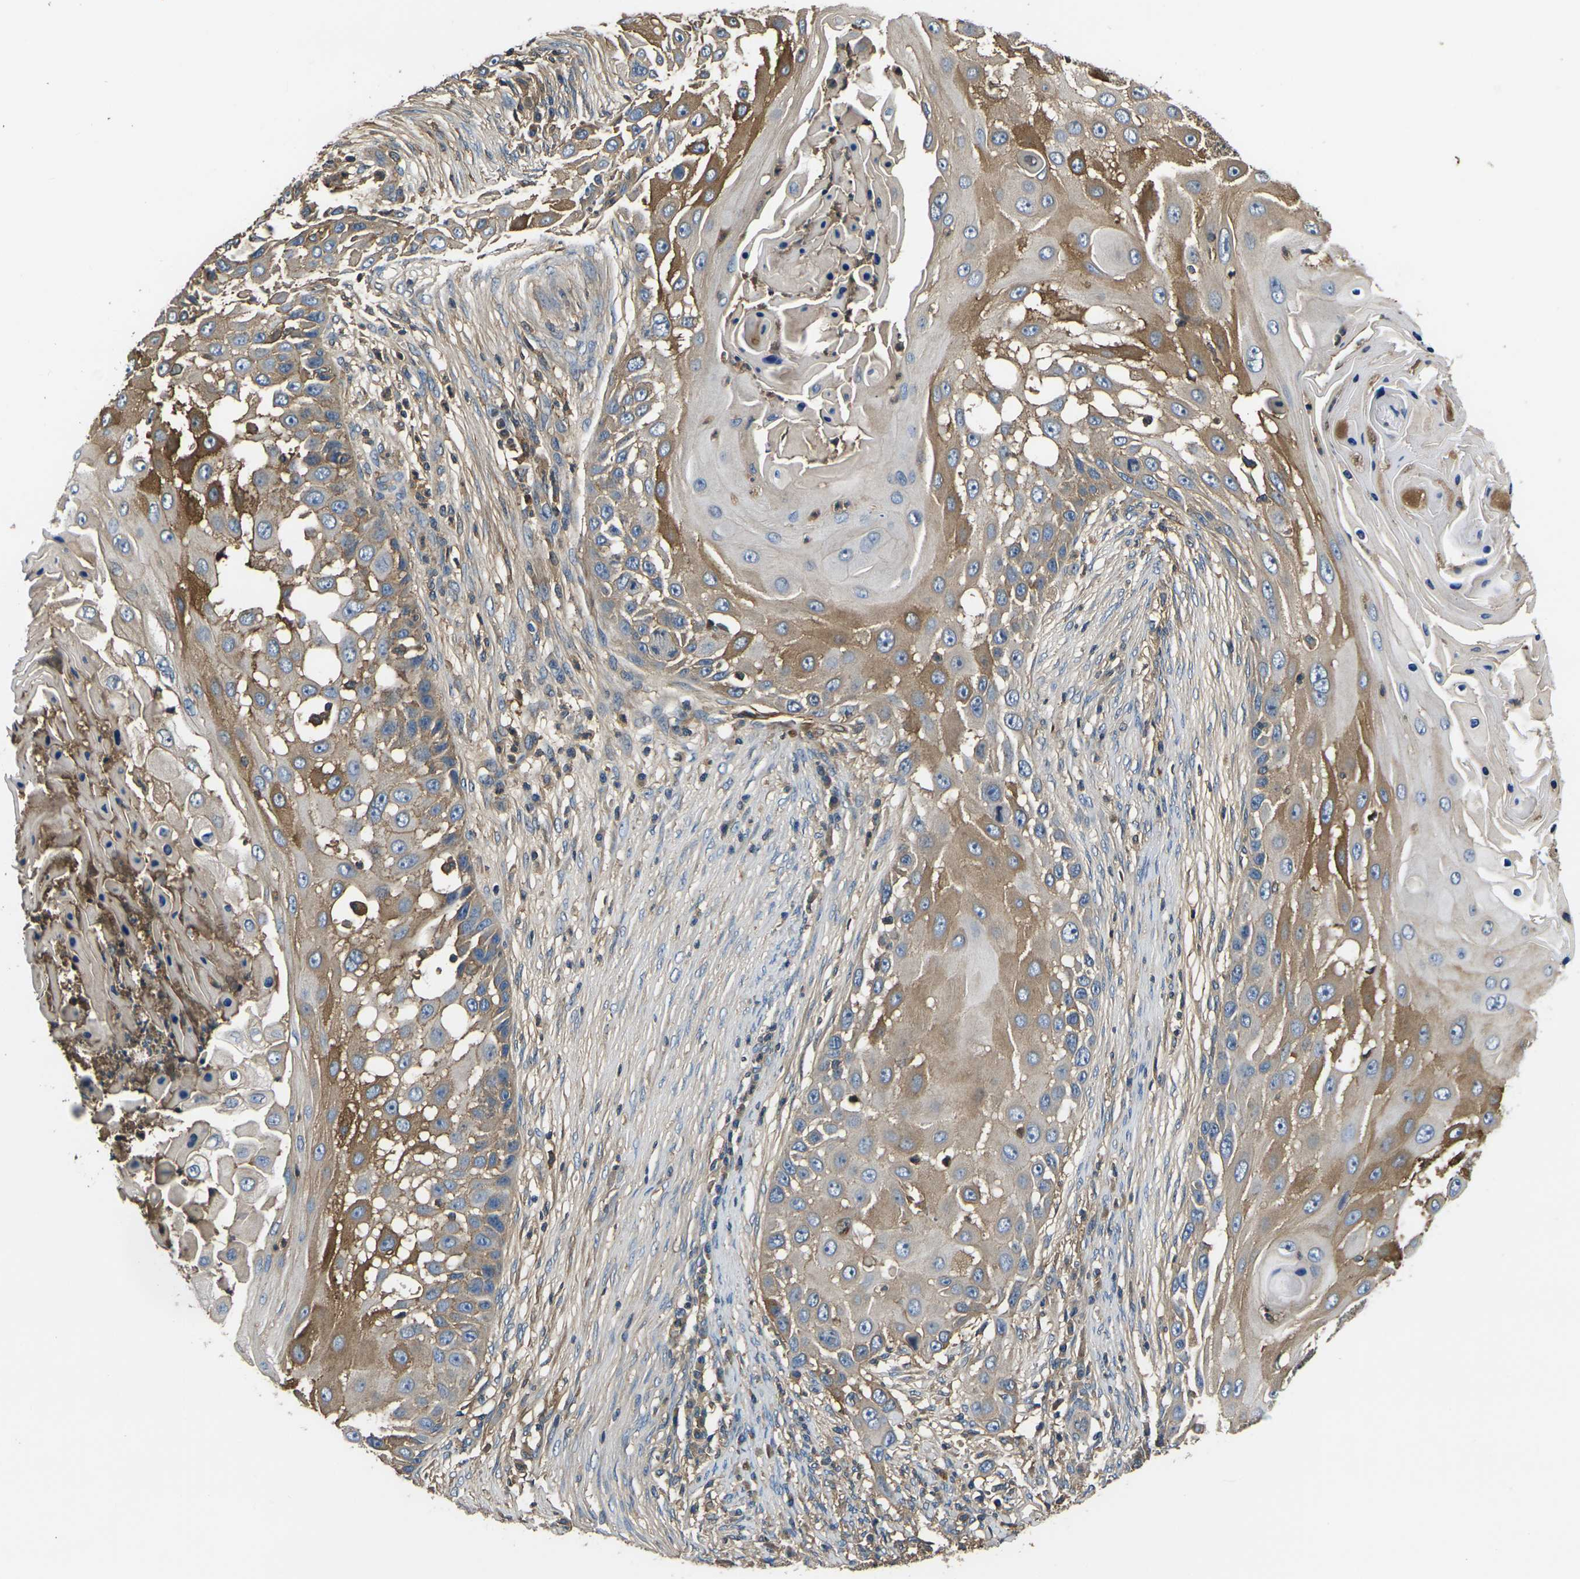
{"staining": {"intensity": "moderate", "quantity": ">75%", "location": "cytoplasmic/membranous"}, "tissue": "skin cancer", "cell_type": "Tumor cells", "image_type": "cancer", "snomed": [{"axis": "morphology", "description": "Squamous cell carcinoma, NOS"}, {"axis": "topography", "description": "Skin"}], "caption": "Skin squamous cell carcinoma tissue displays moderate cytoplasmic/membranous positivity in approximately >75% of tumor cells", "gene": "HSPG2", "patient": {"sex": "female", "age": 44}}